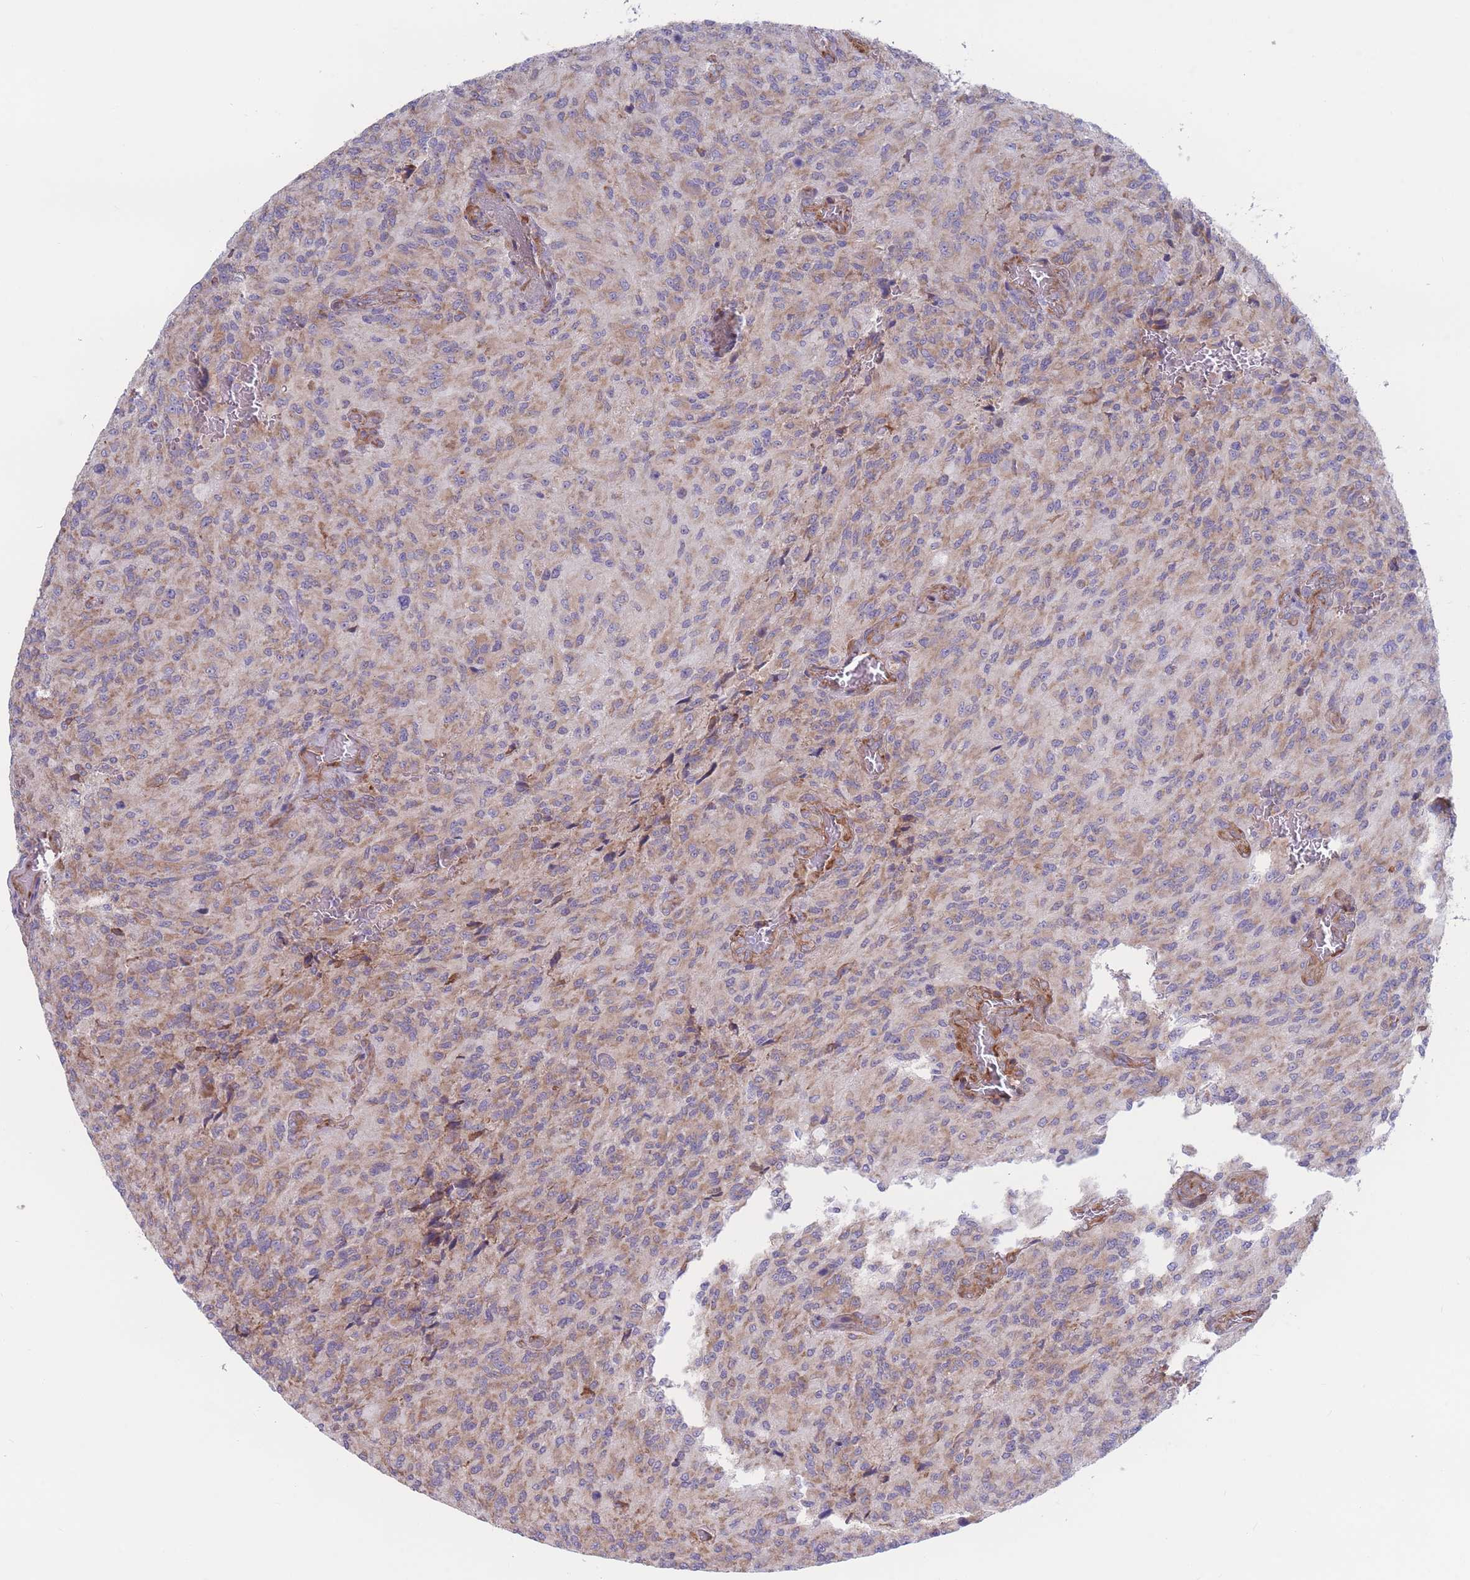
{"staining": {"intensity": "moderate", "quantity": "25%-75%", "location": "cytoplasmic/membranous"}, "tissue": "glioma", "cell_type": "Tumor cells", "image_type": "cancer", "snomed": [{"axis": "morphology", "description": "Normal tissue, NOS"}, {"axis": "morphology", "description": "Glioma, malignant, High grade"}, {"axis": "topography", "description": "Cerebral cortex"}], "caption": "A high-resolution micrograph shows immunohistochemistry staining of high-grade glioma (malignant), which demonstrates moderate cytoplasmic/membranous positivity in approximately 25%-75% of tumor cells.", "gene": "RPL8", "patient": {"sex": "male", "age": 56}}